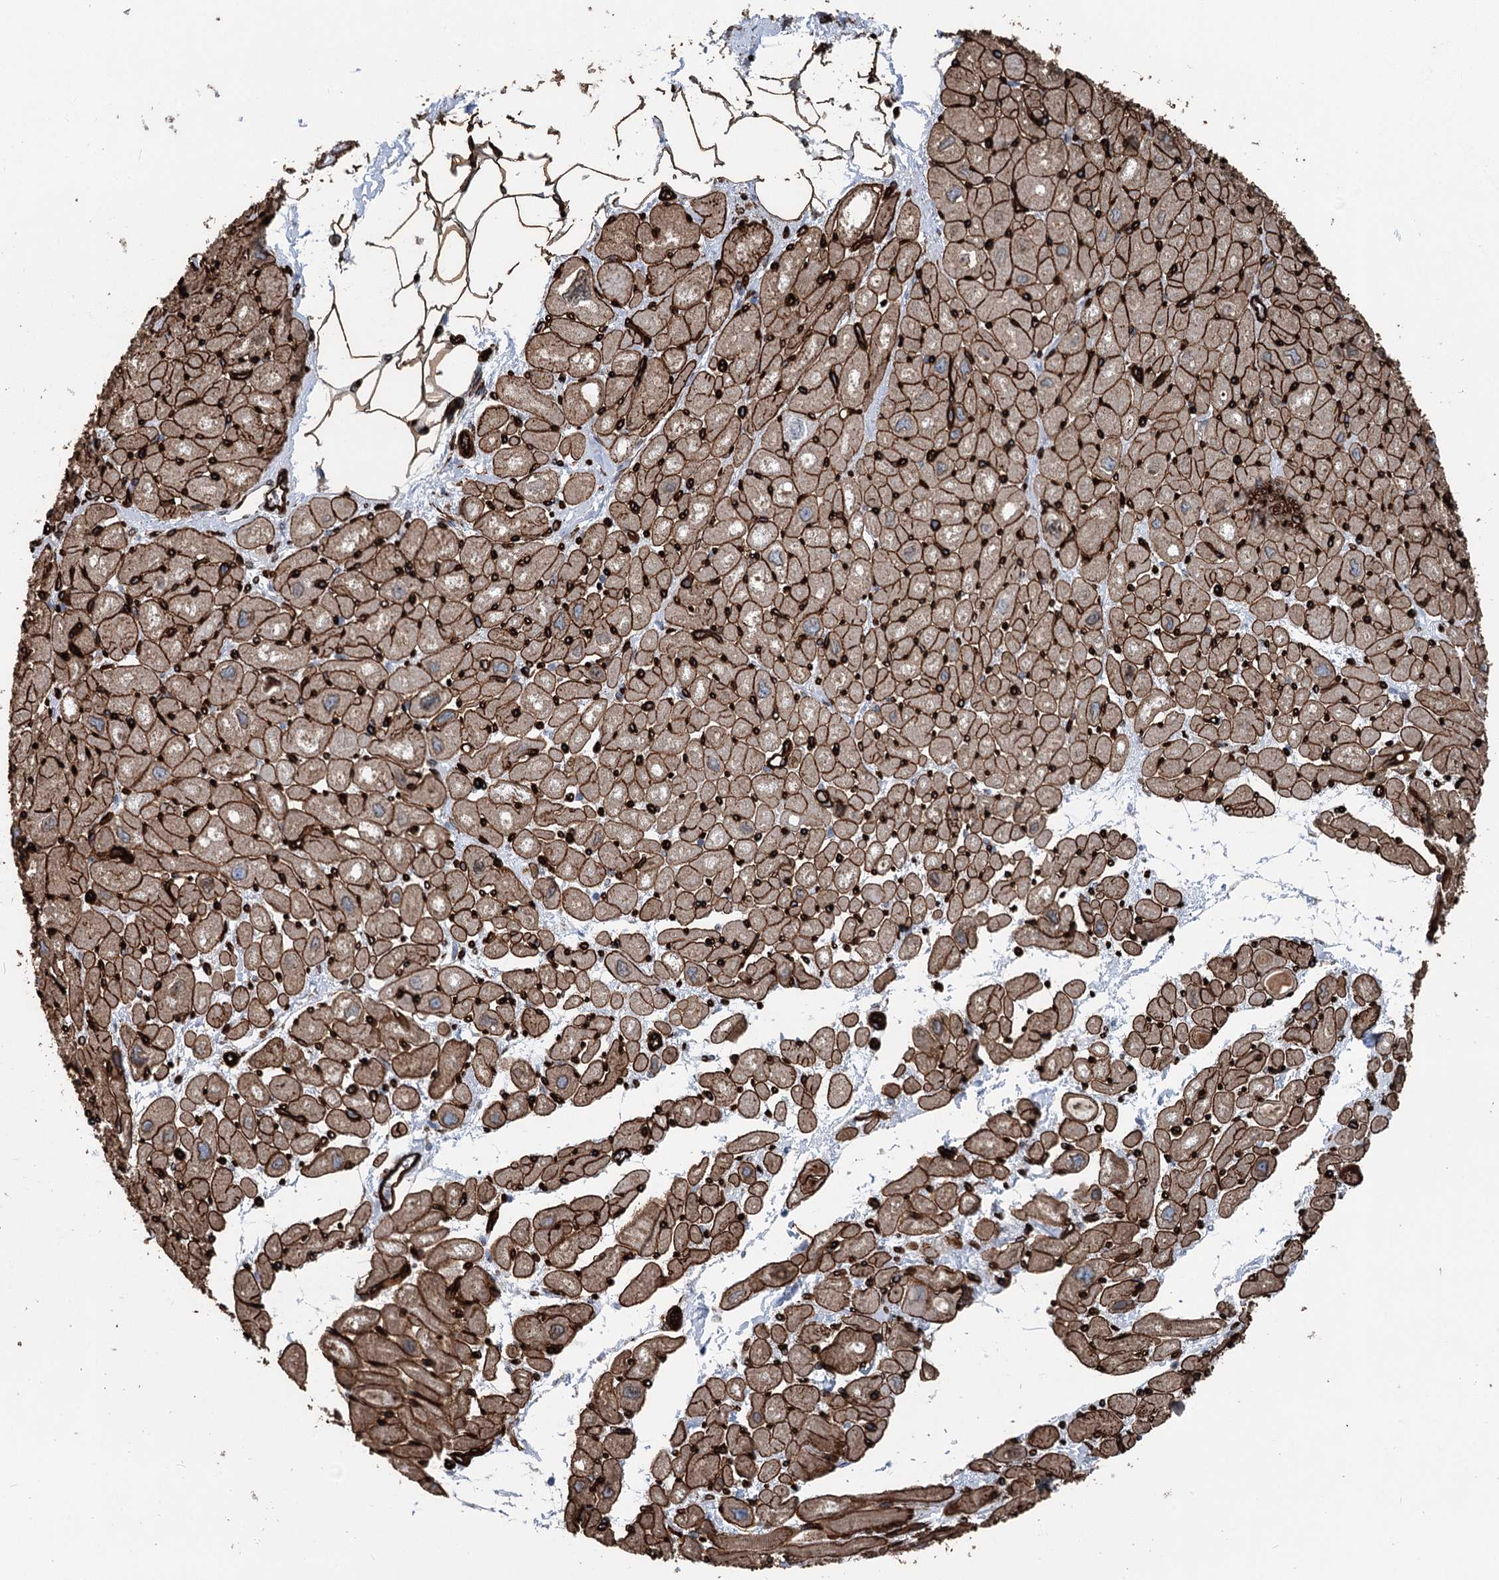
{"staining": {"intensity": "strong", "quantity": ">75%", "location": "cytoplasmic/membranous"}, "tissue": "heart muscle", "cell_type": "Cardiomyocytes", "image_type": "normal", "snomed": [{"axis": "morphology", "description": "Normal tissue, NOS"}, {"axis": "topography", "description": "Heart"}], "caption": "Immunohistochemistry (IHC) (DAB) staining of benign human heart muscle shows strong cytoplasmic/membranous protein expression in about >75% of cardiomyocytes. The protein is shown in brown color, while the nuclei are stained blue.", "gene": "IQSEC1", "patient": {"sex": "male", "age": 50}}